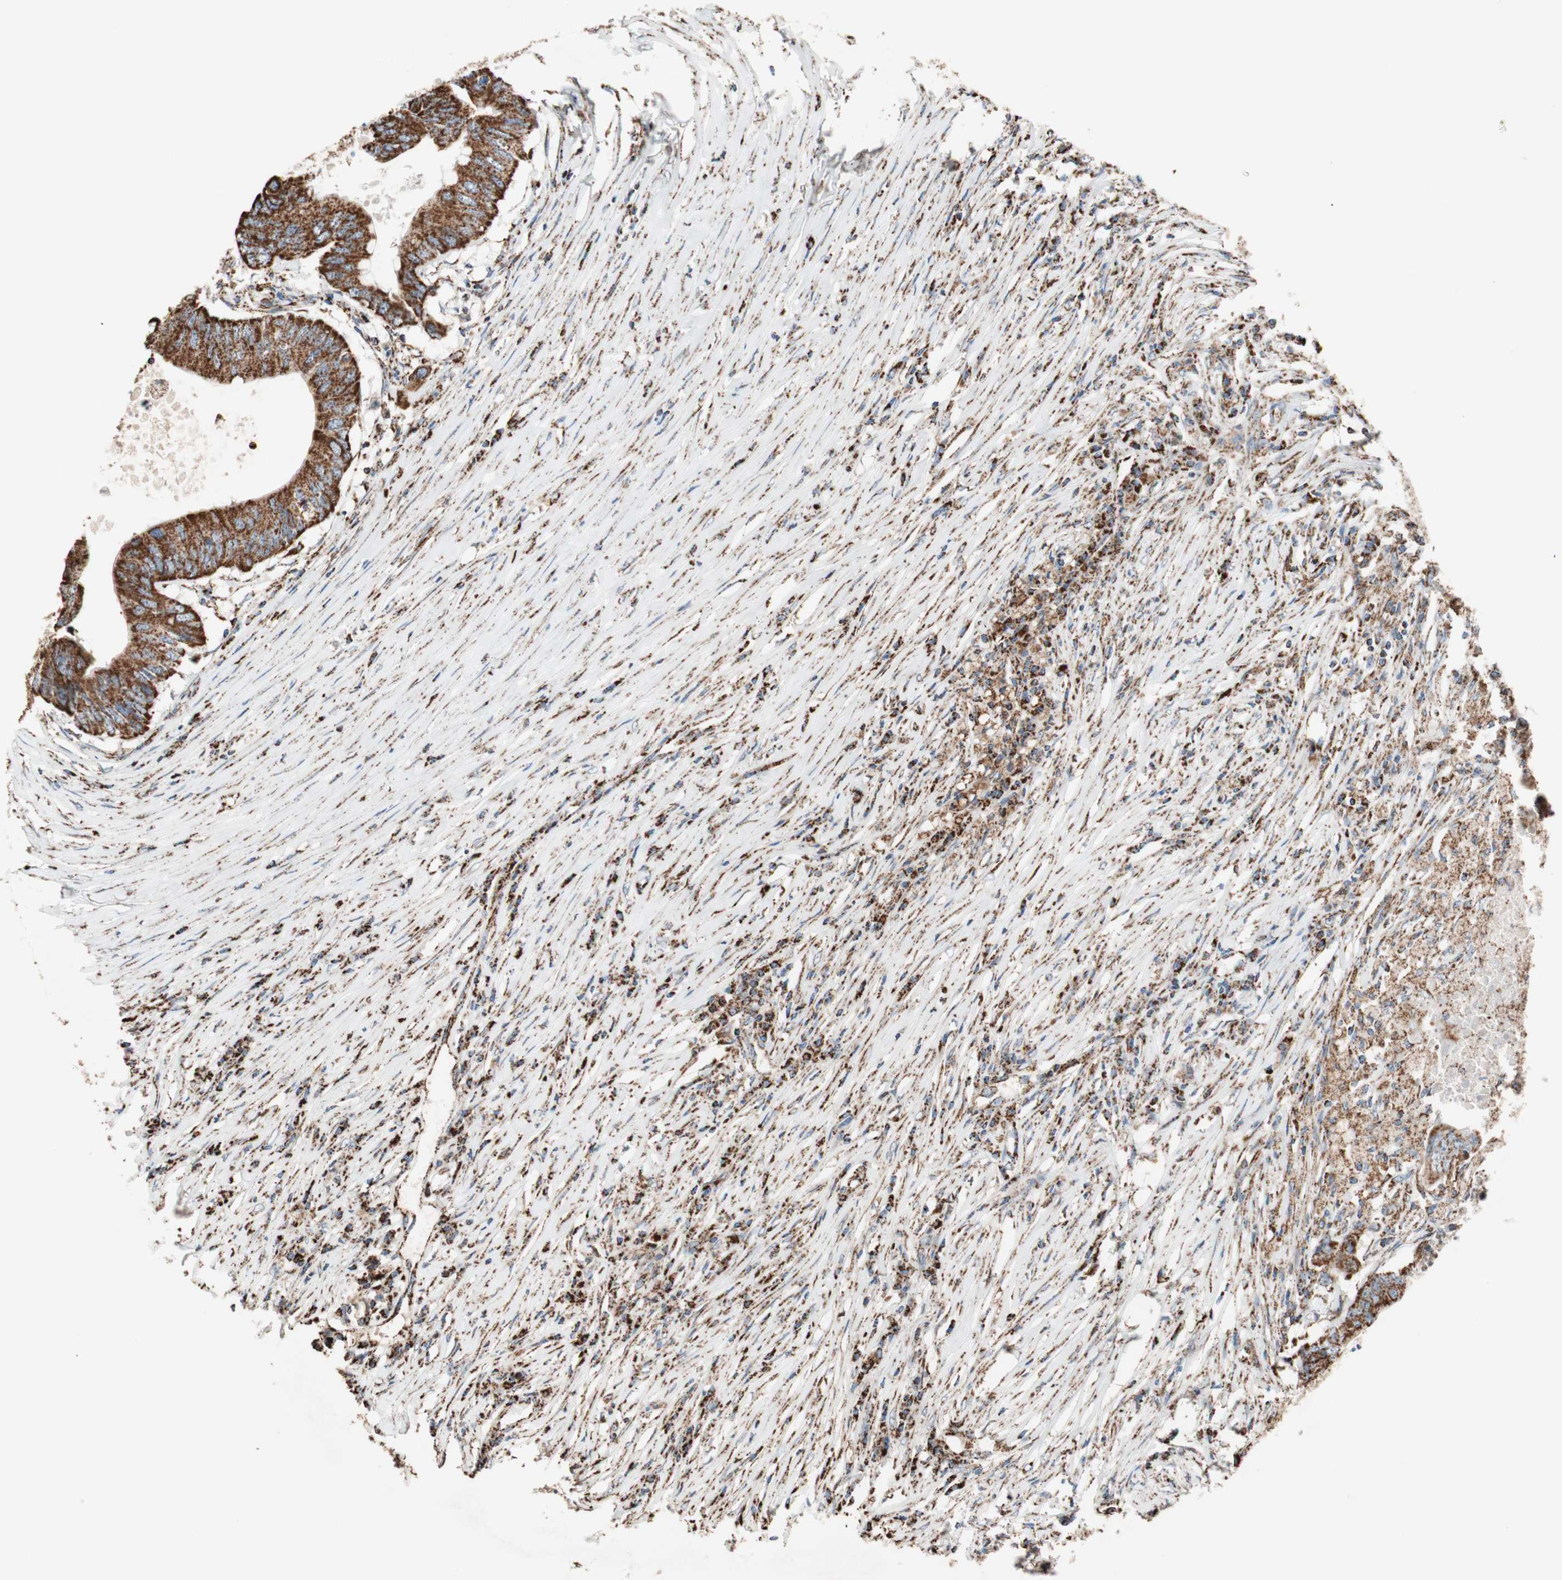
{"staining": {"intensity": "strong", "quantity": ">75%", "location": "cytoplasmic/membranous"}, "tissue": "colorectal cancer", "cell_type": "Tumor cells", "image_type": "cancer", "snomed": [{"axis": "morphology", "description": "Adenocarcinoma, NOS"}, {"axis": "topography", "description": "Colon"}], "caption": "There is high levels of strong cytoplasmic/membranous expression in tumor cells of colorectal cancer, as demonstrated by immunohistochemical staining (brown color).", "gene": "PCSK4", "patient": {"sex": "male", "age": 71}}